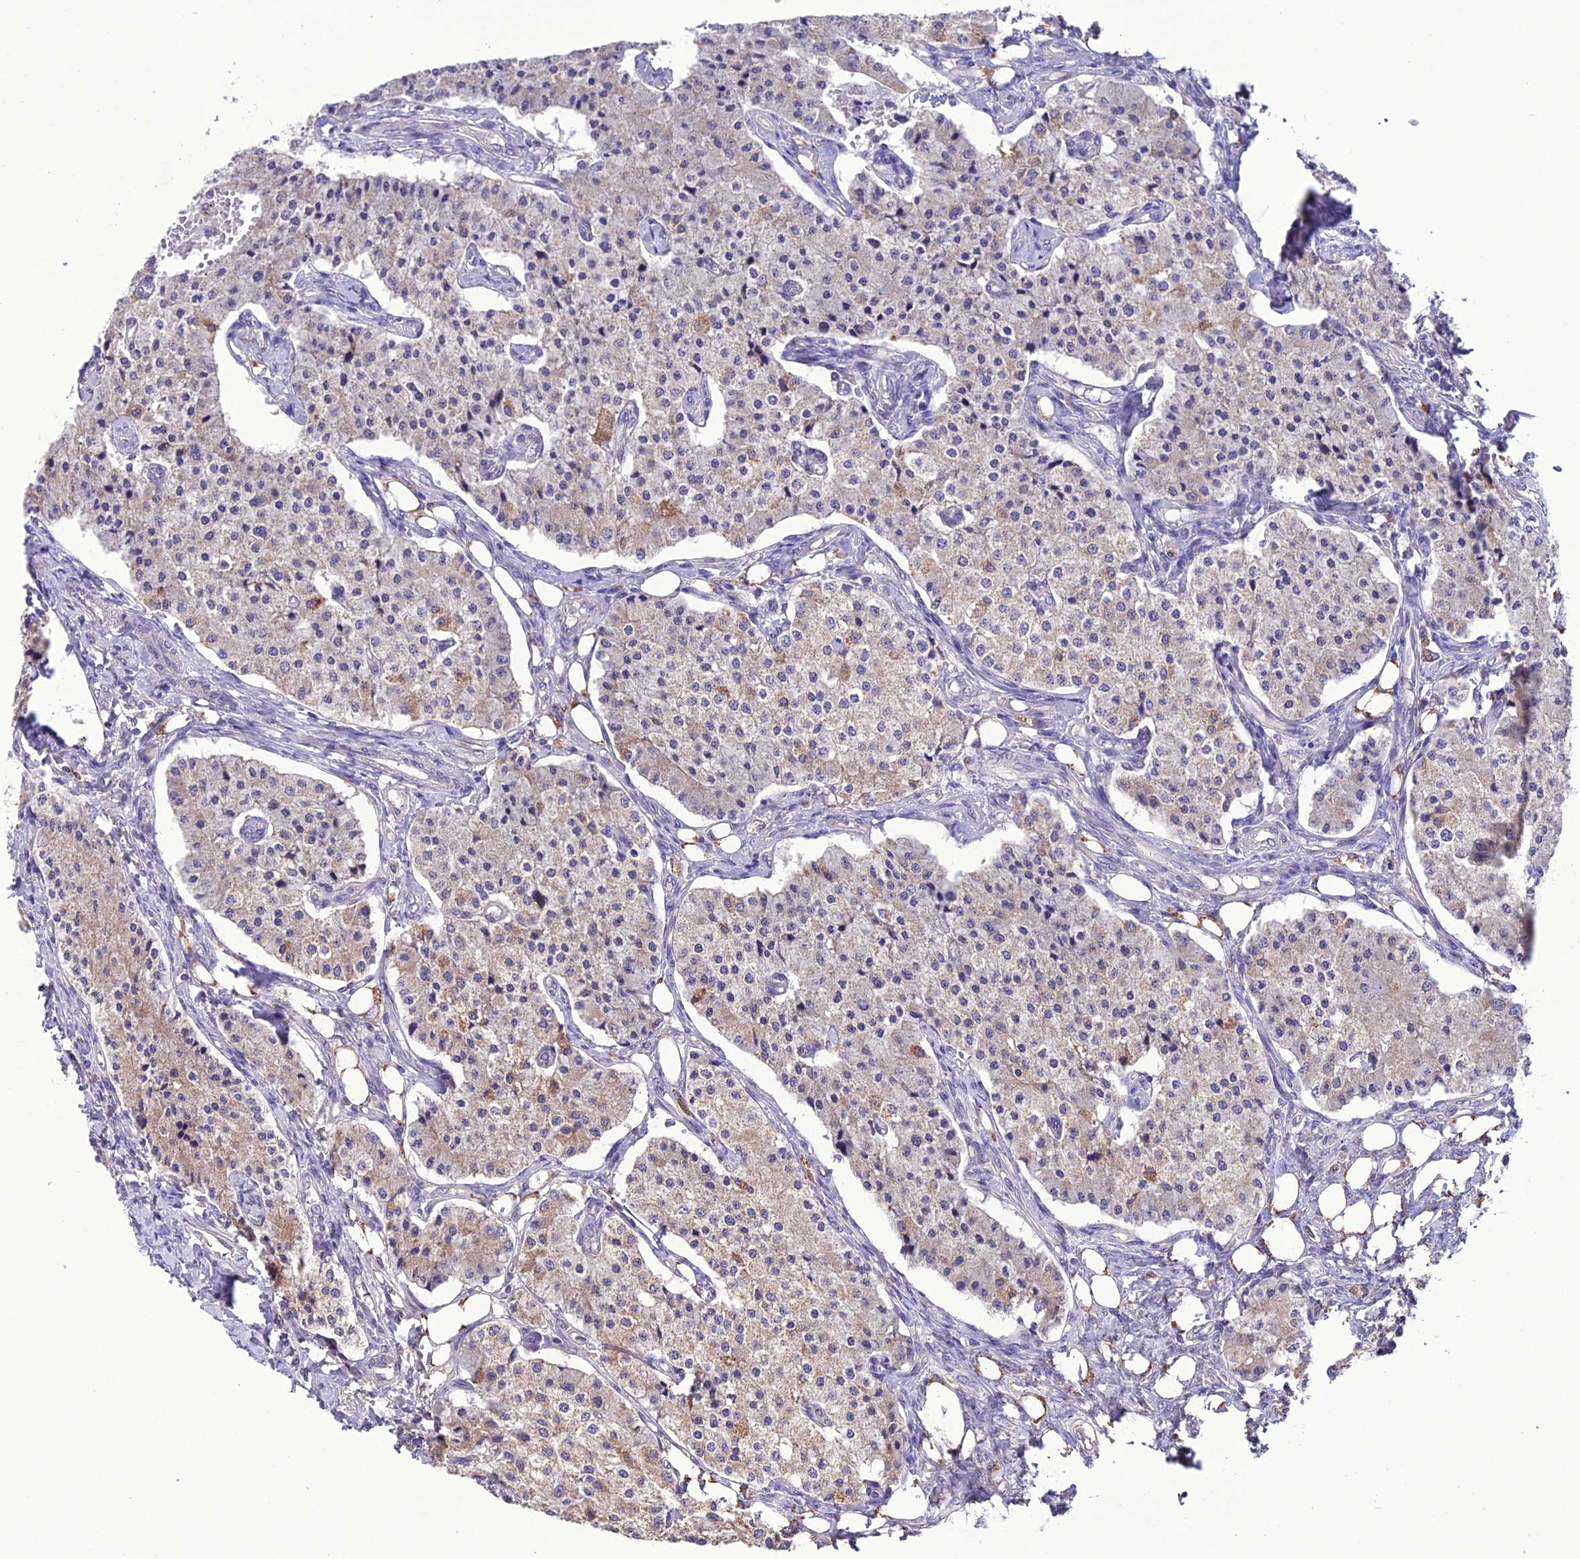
{"staining": {"intensity": "moderate", "quantity": "<25%", "location": "cytoplasmic/membranous"}, "tissue": "carcinoid", "cell_type": "Tumor cells", "image_type": "cancer", "snomed": [{"axis": "morphology", "description": "Carcinoid, malignant, NOS"}, {"axis": "topography", "description": "Colon"}], "caption": "Tumor cells display moderate cytoplasmic/membranous expression in approximately <25% of cells in malignant carcinoid. (DAB (3,3'-diaminobenzidine) IHC with brightfield microscopy, high magnification).", "gene": "HOGA1", "patient": {"sex": "female", "age": 52}}